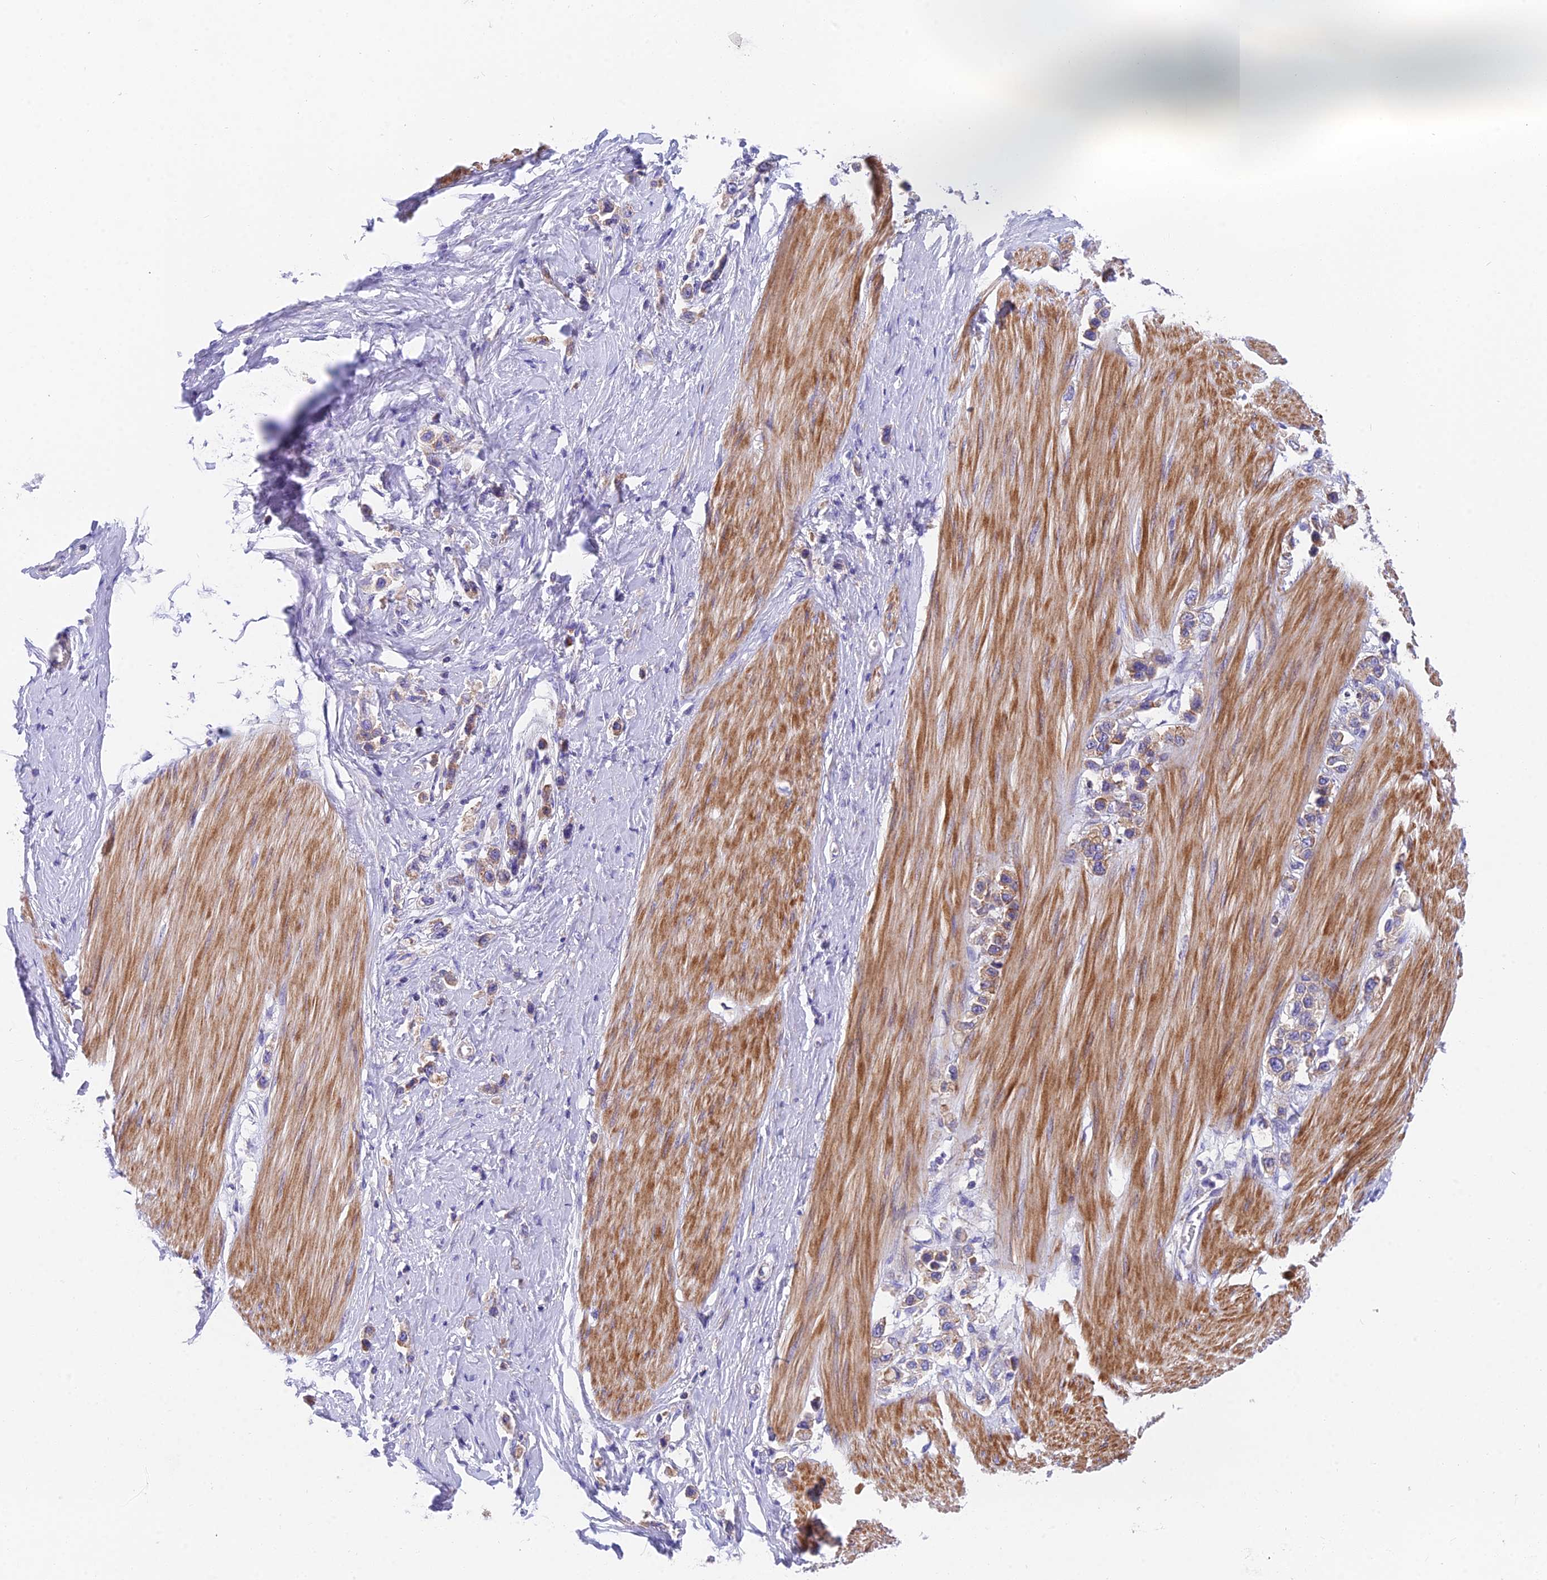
{"staining": {"intensity": "weak", "quantity": ">75%", "location": "cytoplasmic/membranous"}, "tissue": "stomach cancer", "cell_type": "Tumor cells", "image_type": "cancer", "snomed": [{"axis": "morphology", "description": "Adenocarcinoma, NOS"}, {"axis": "topography", "description": "Stomach"}], "caption": "Brown immunohistochemical staining in stomach cancer demonstrates weak cytoplasmic/membranous positivity in approximately >75% of tumor cells.", "gene": "MVB12A", "patient": {"sex": "female", "age": 65}}